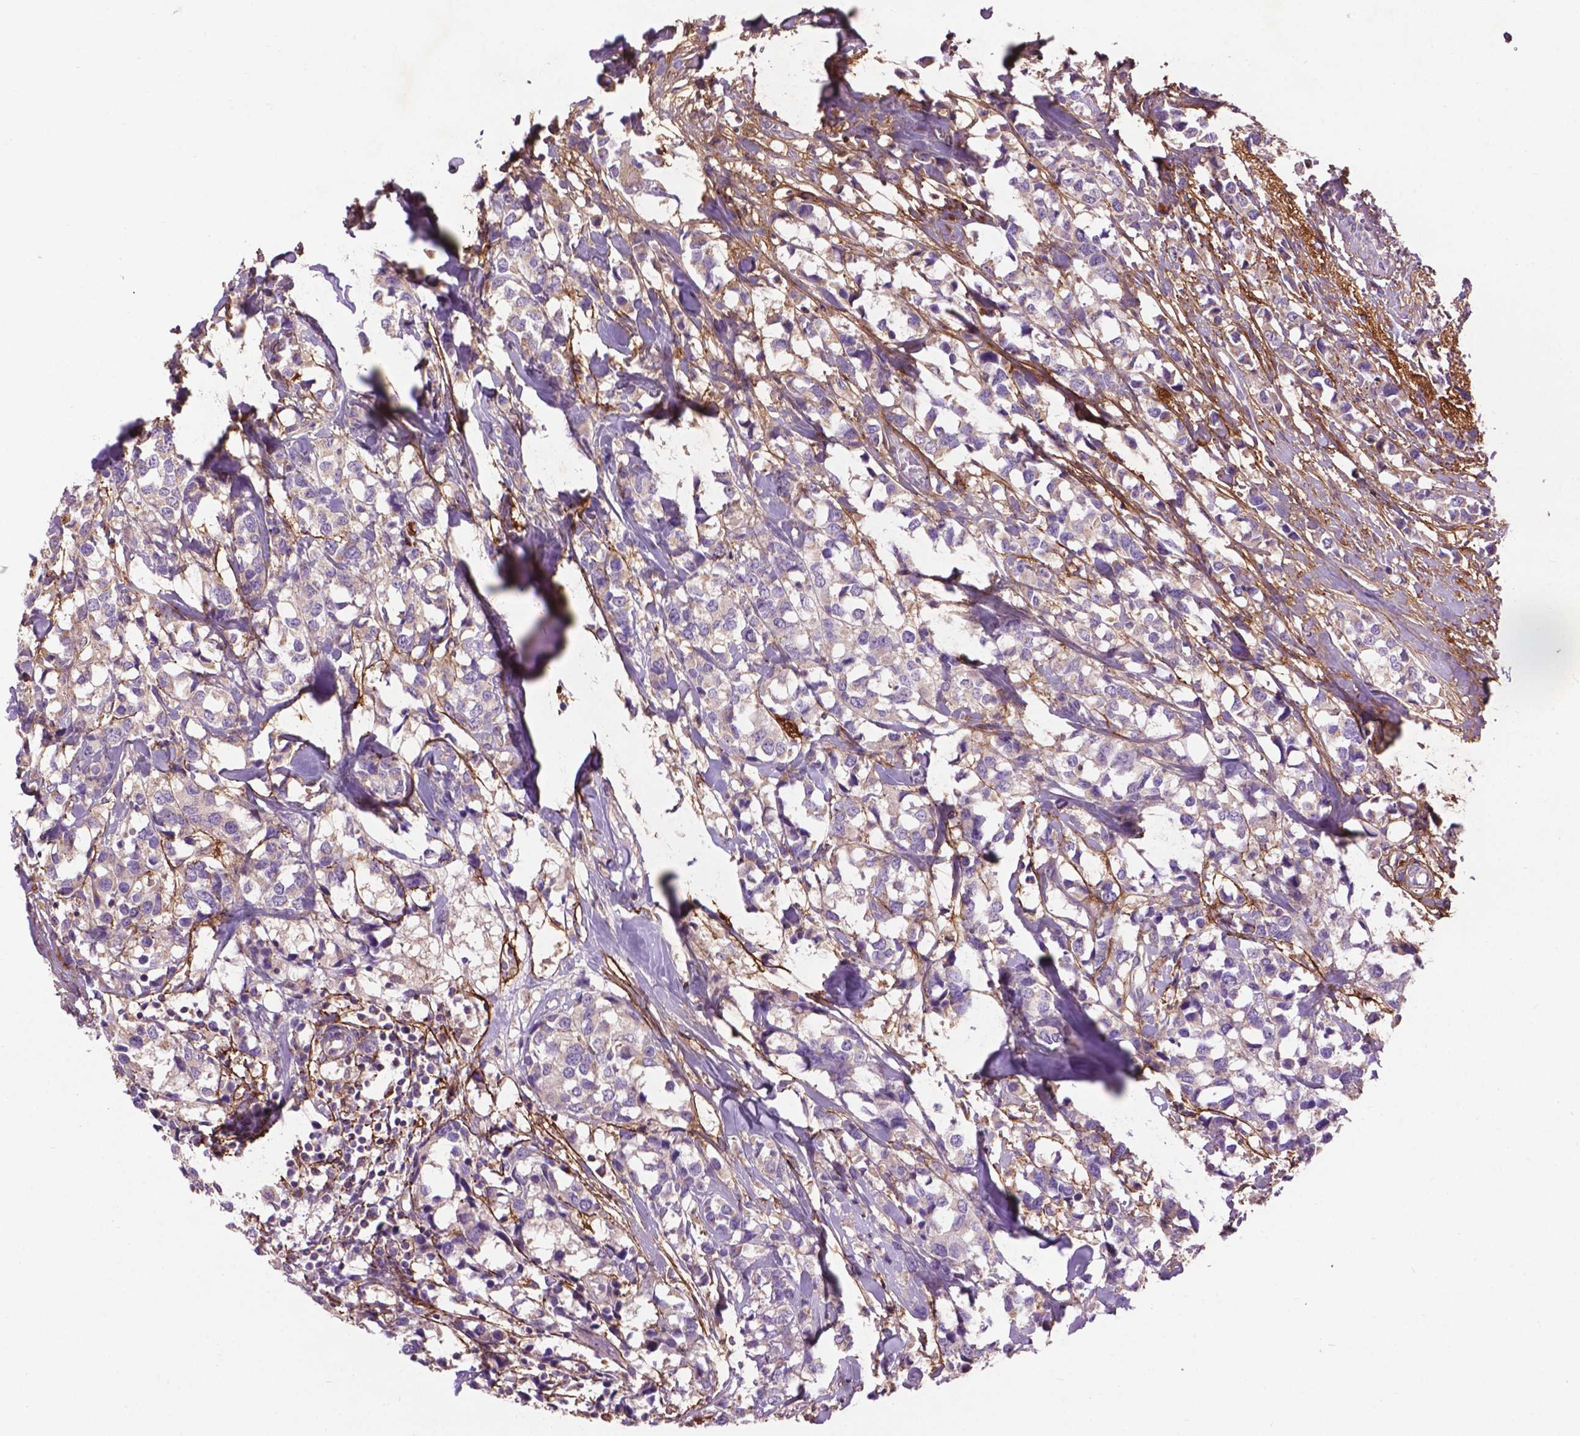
{"staining": {"intensity": "negative", "quantity": "none", "location": "none"}, "tissue": "breast cancer", "cell_type": "Tumor cells", "image_type": "cancer", "snomed": [{"axis": "morphology", "description": "Lobular carcinoma"}, {"axis": "topography", "description": "Breast"}], "caption": "Tumor cells are negative for protein expression in human breast cancer. (Stains: DAB (3,3'-diaminobenzidine) immunohistochemistry (IHC) with hematoxylin counter stain, Microscopy: brightfield microscopy at high magnification).", "gene": "LRRC3C", "patient": {"sex": "female", "age": 59}}